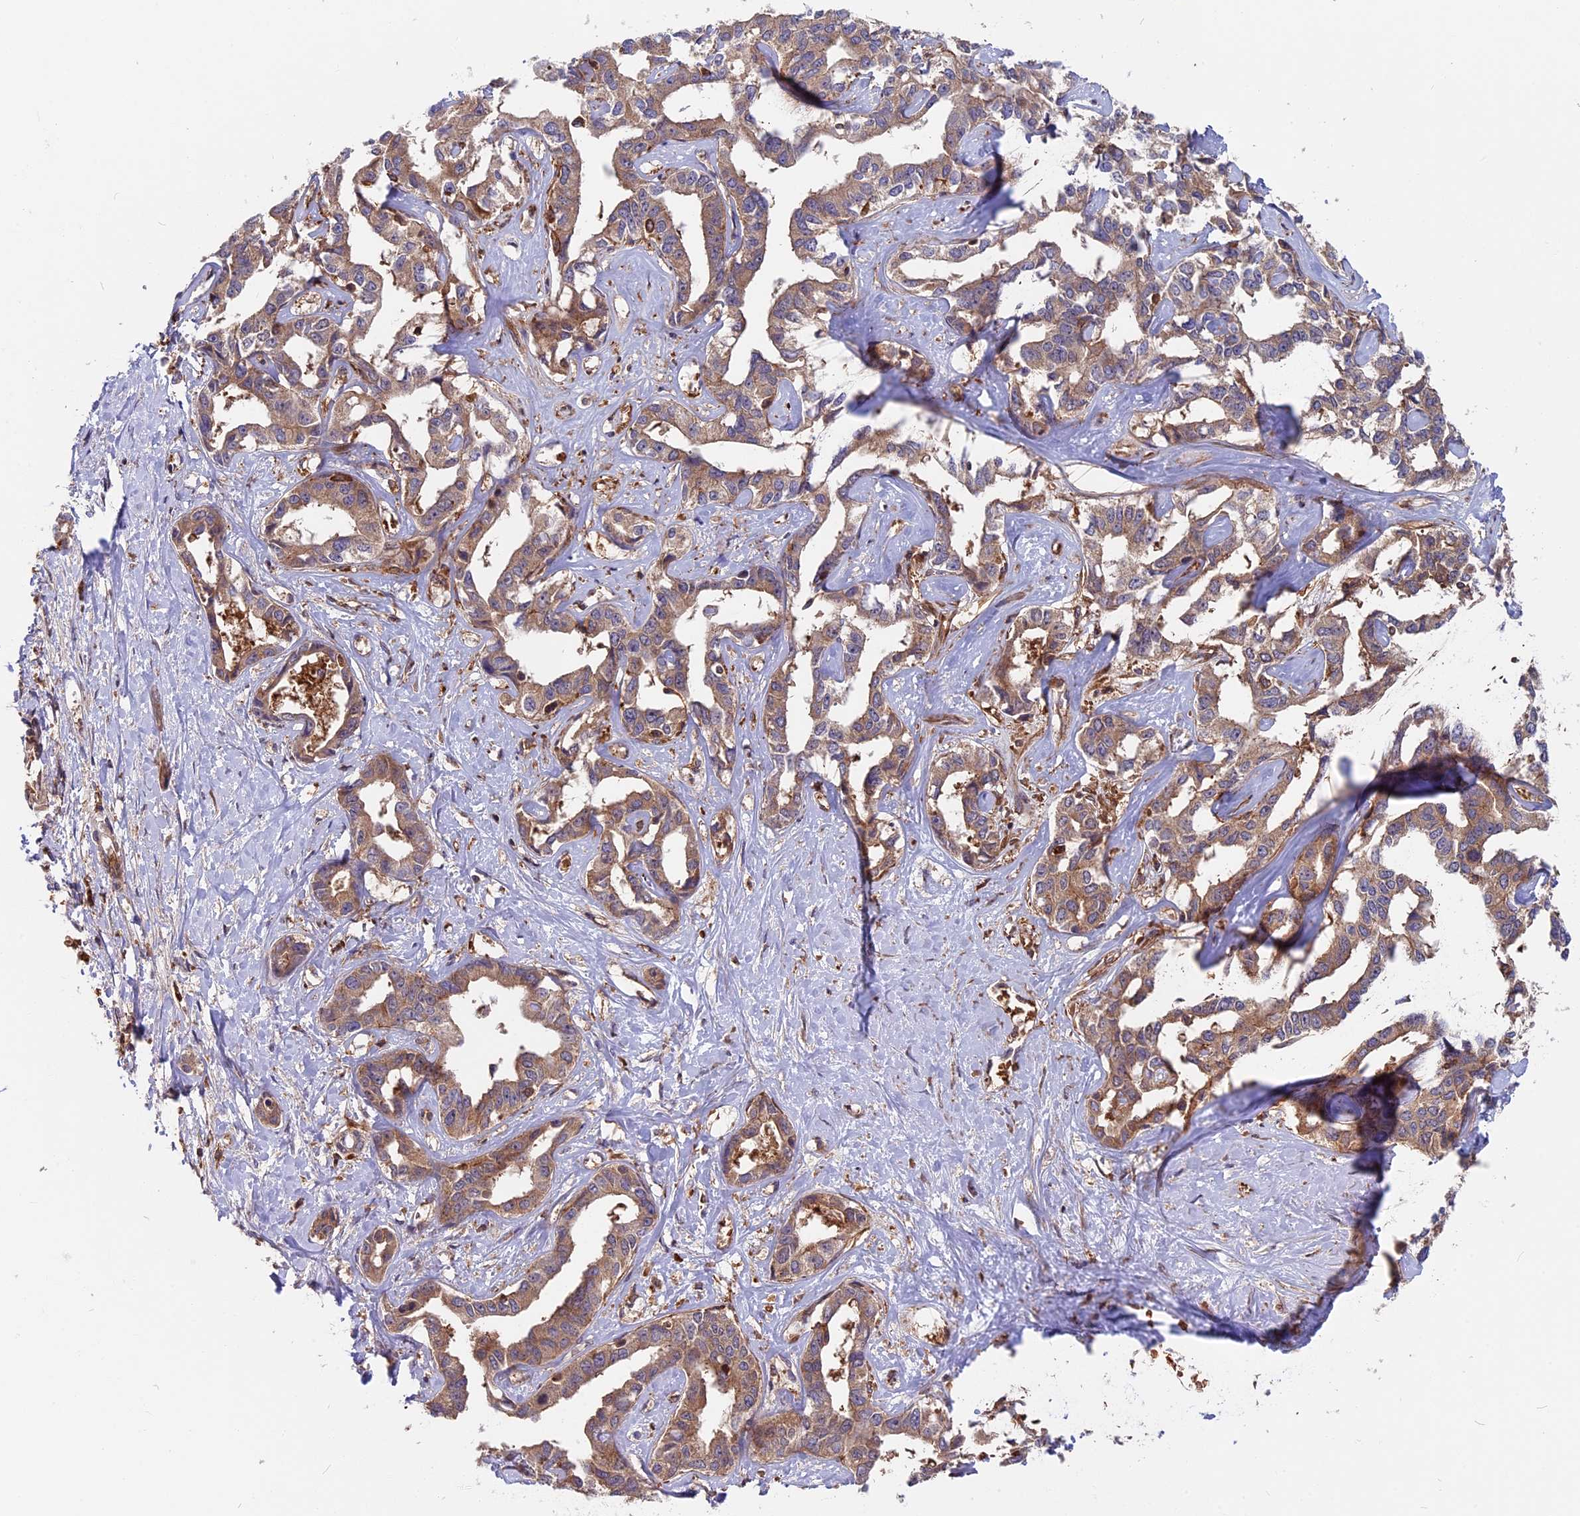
{"staining": {"intensity": "moderate", "quantity": ">75%", "location": "cytoplasmic/membranous"}, "tissue": "liver cancer", "cell_type": "Tumor cells", "image_type": "cancer", "snomed": [{"axis": "morphology", "description": "Cholangiocarcinoma"}, {"axis": "topography", "description": "Liver"}], "caption": "Protein expression analysis of human liver cancer reveals moderate cytoplasmic/membranous expression in about >75% of tumor cells.", "gene": "MYO9B", "patient": {"sex": "male", "age": 59}}